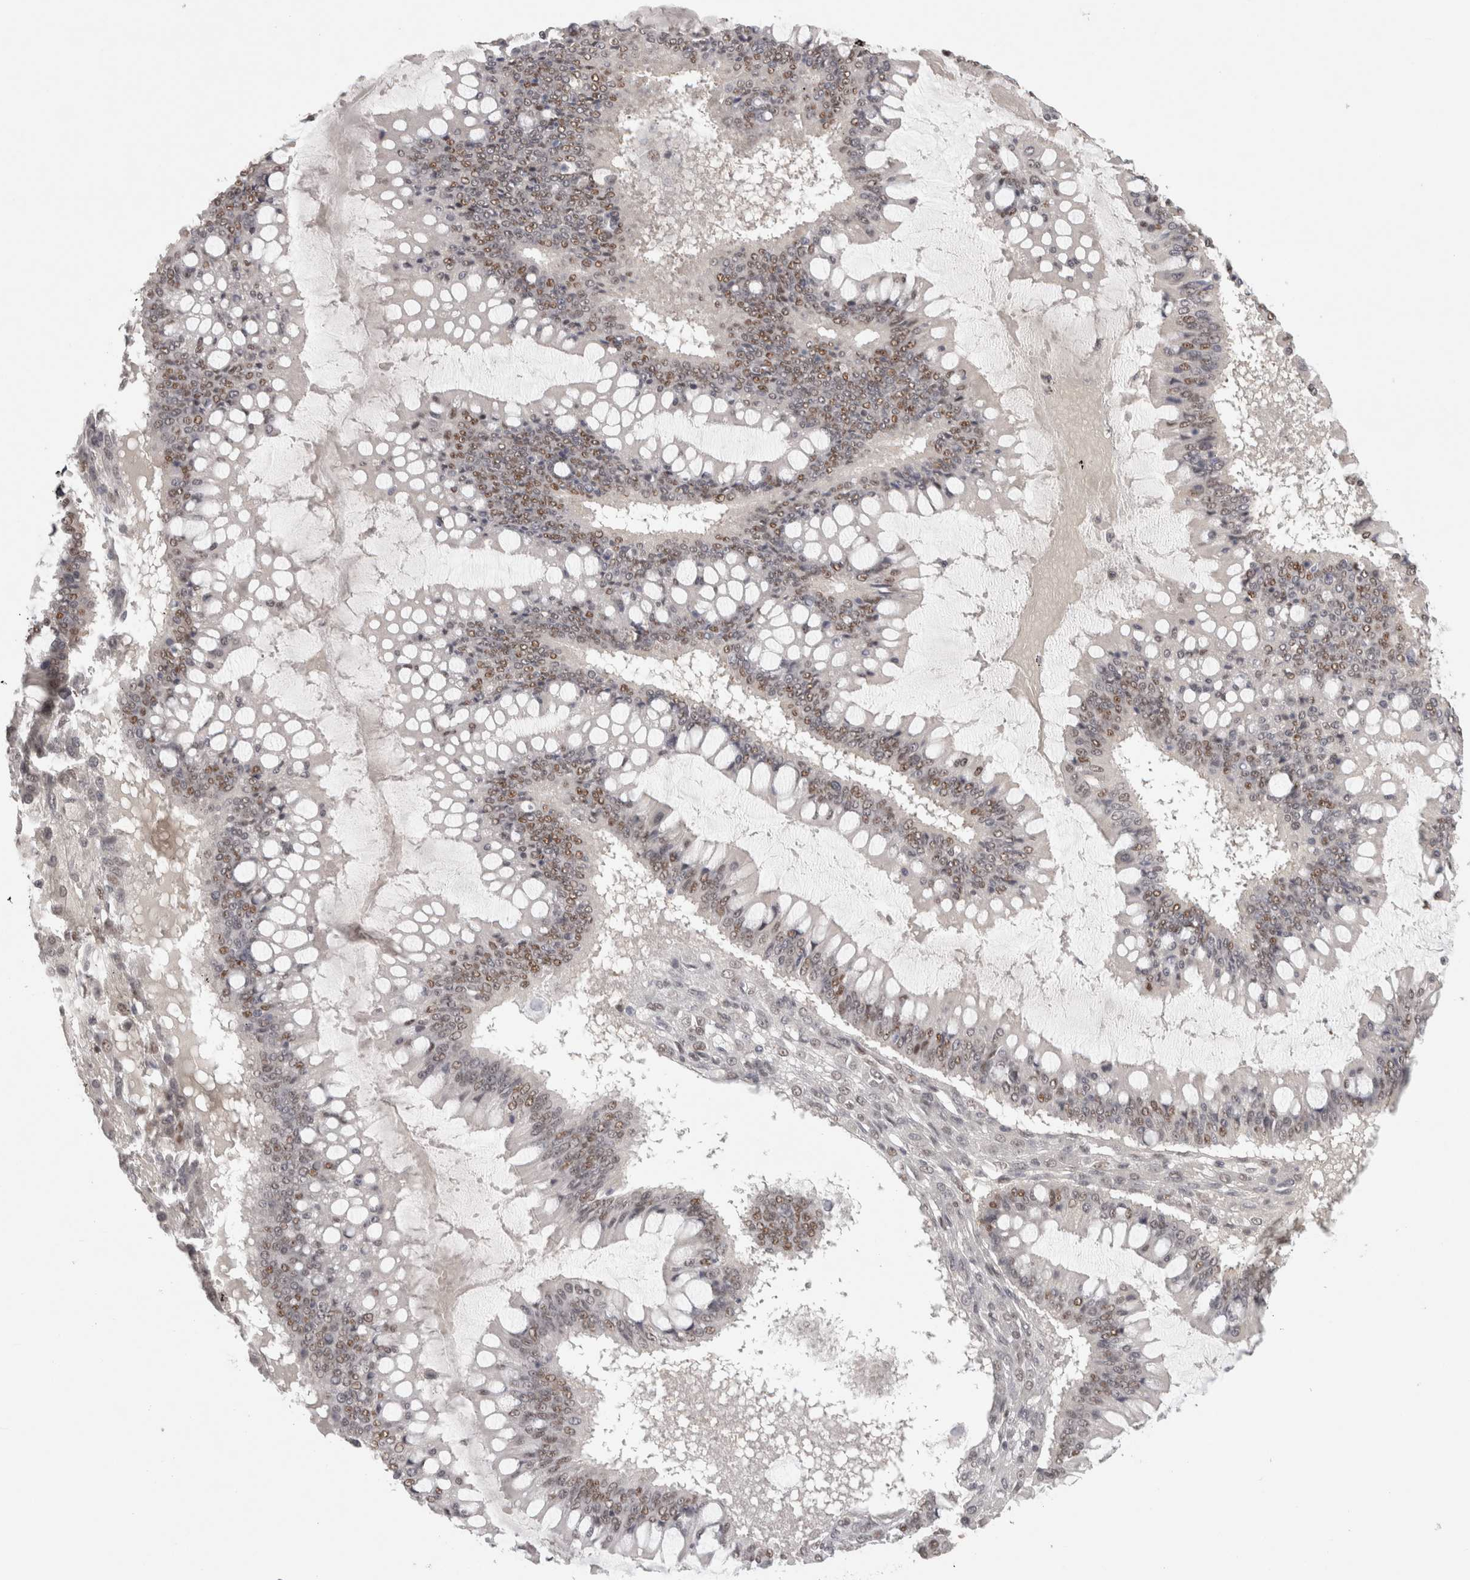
{"staining": {"intensity": "weak", "quantity": "25%-75%", "location": "nuclear"}, "tissue": "ovarian cancer", "cell_type": "Tumor cells", "image_type": "cancer", "snomed": [{"axis": "morphology", "description": "Cystadenocarcinoma, mucinous, NOS"}, {"axis": "topography", "description": "Ovary"}], "caption": "Human ovarian cancer stained for a protein (brown) reveals weak nuclear positive expression in about 25%-75% of tumor cells.", "gene": "ZNF830", "patient": {"sex": "female", "age": 73}}